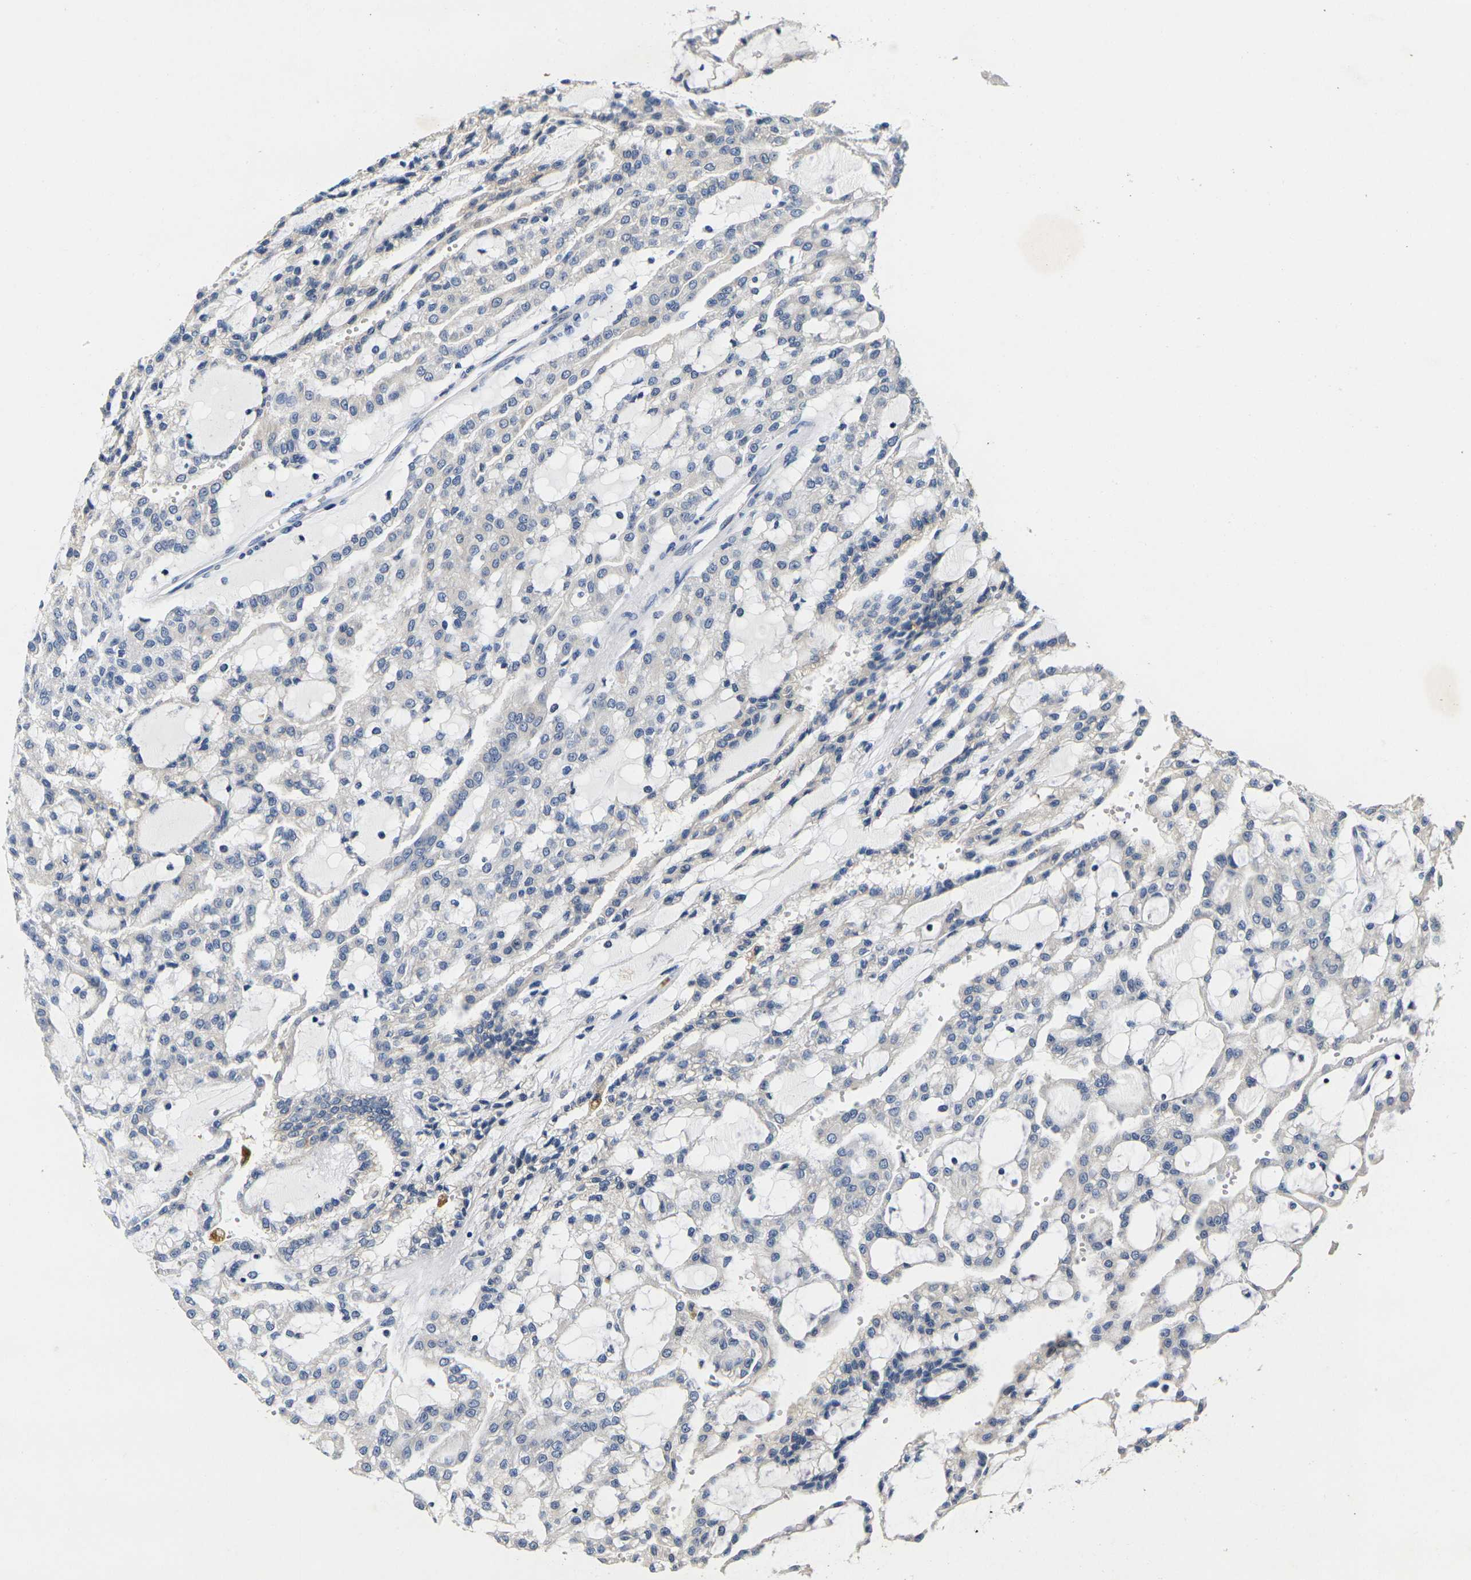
{"staining": {"intensity": "negative", "quantity": "none", "location": "none"}, "tissue": "renal cancer", "cell_type": "Tumor cells", "image_type": "cancer", "snomed": [{"axis": "morphology", "description": "Adenocarcinoma, NOS"}, {"axis": "topography", "description": "Kidney"}], "caption": "The image exhibits no staining of tumor cells in renal cancer. (IHC, brightfield microscopy, high magnification).", "gene": "NOCT", "patient": {"sex": "male", "age": 63}}